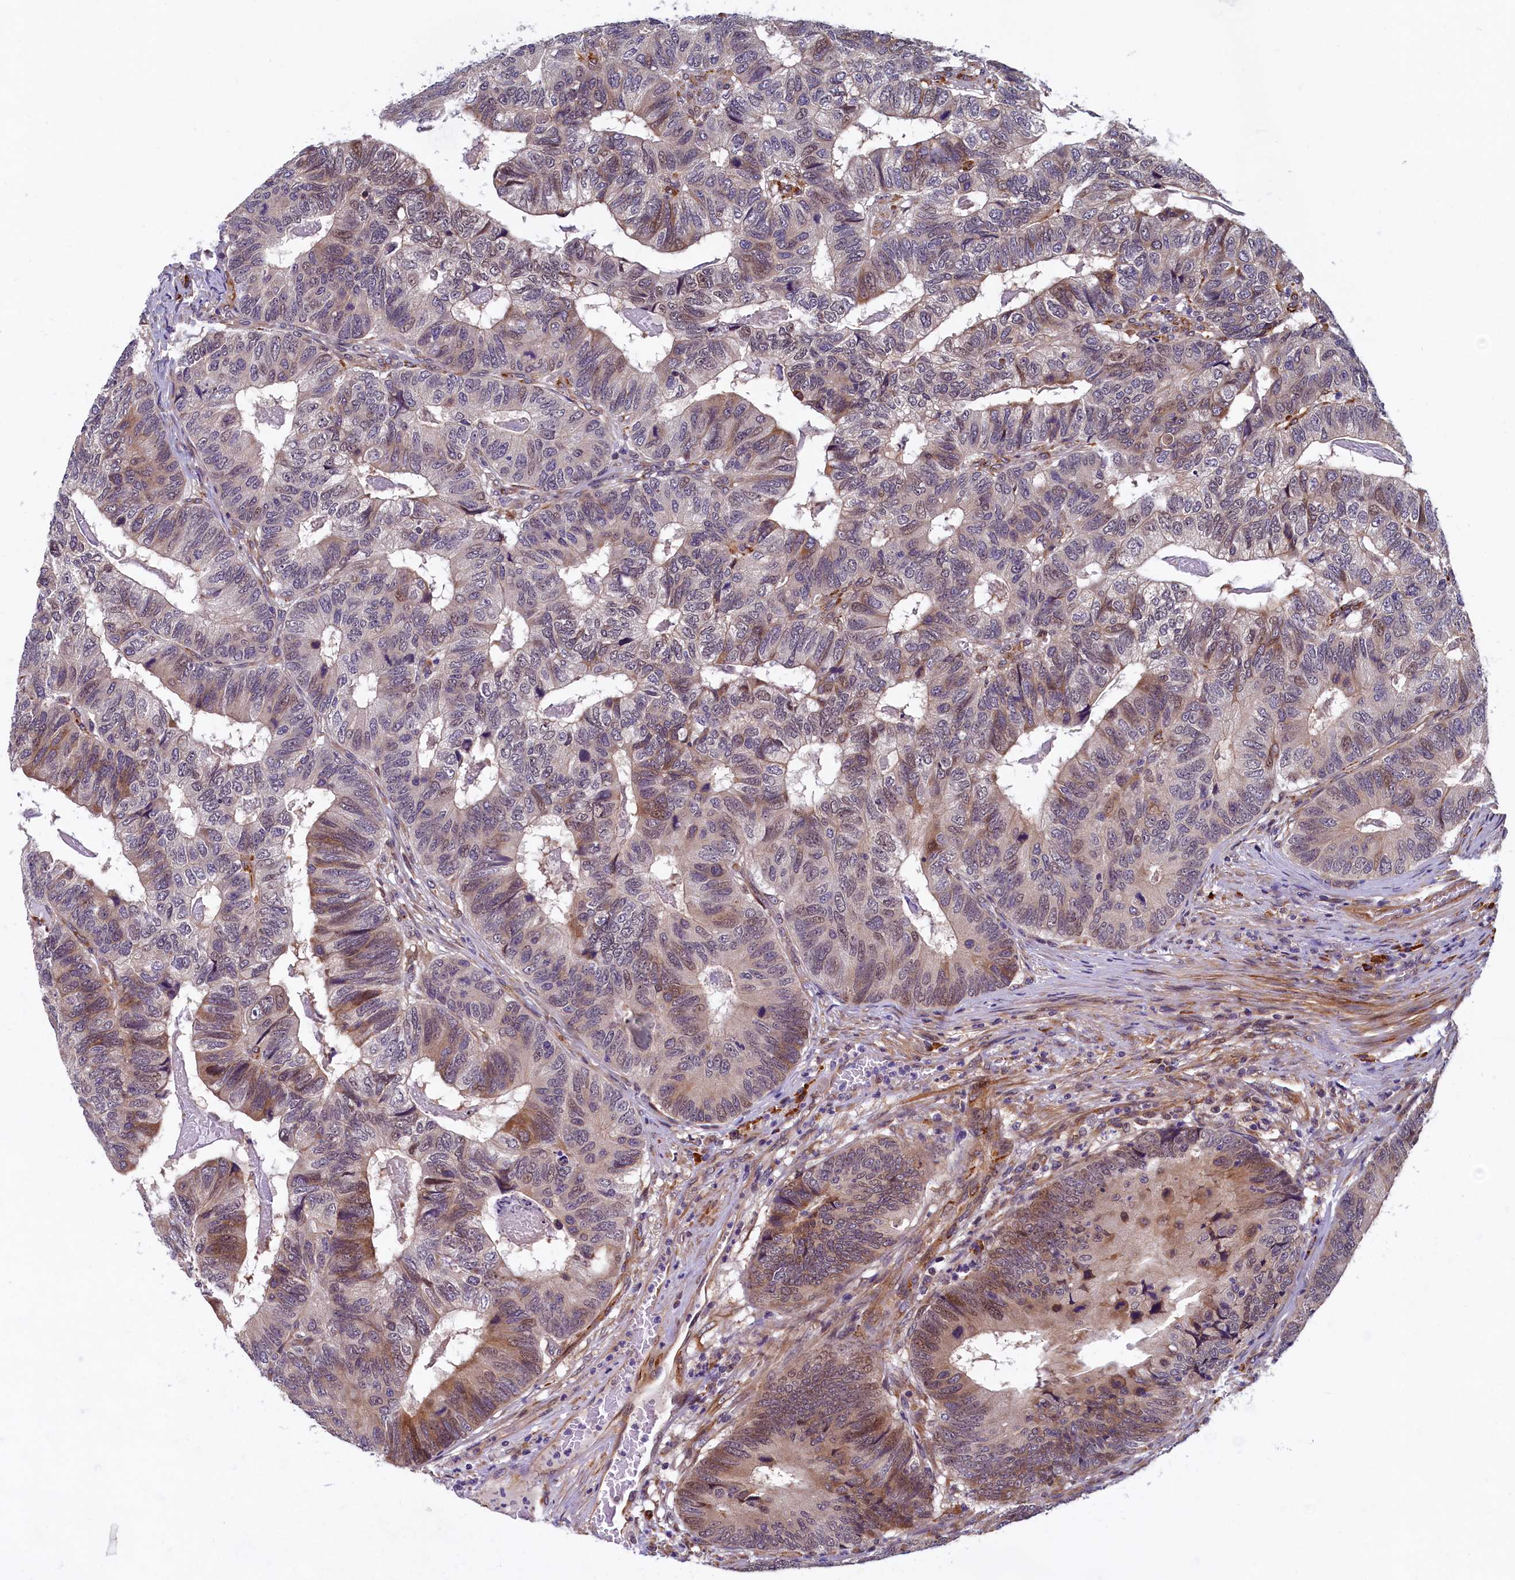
{"staining": {"intensity": "moderate", "quantity": "25%-75%", "location": "cytoplasmic/membranous,nuclear"}, "tissue": "colorectal cancer", "cell_type": "Tumor cells", "image_type": "cancer", "snomed": [{"axis": "morphology", "description": "Adenocarcinoma, NOS"}, {"axis": "topography", "description": "Colon"}], "caption": "Human colorectal adenocarcinoma stained with a protein marker displays moderate staining in tumor cells.", "gene": "SLC16A14", "patient": {"sex": "female", "age": 67}}